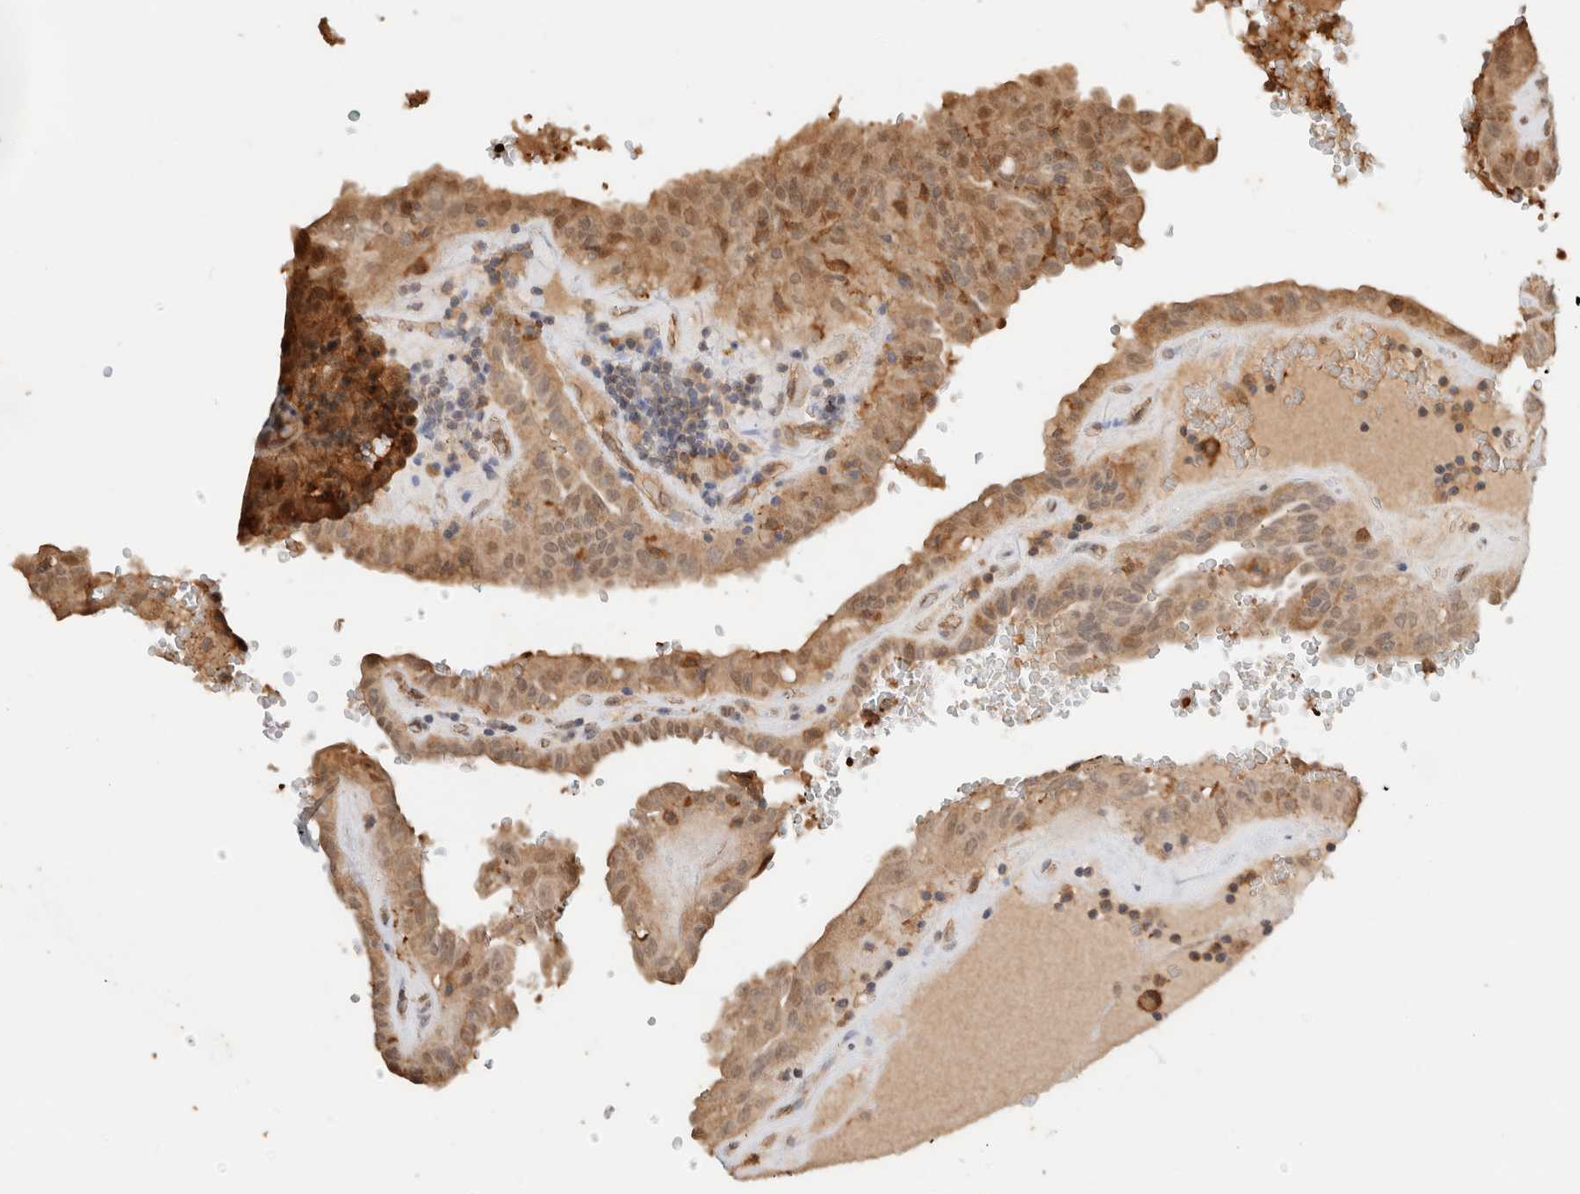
{"staining": {"intensity": "moderate", "quantity": ">75%", "location": "cytoplasmic/membranous,nuclear"}, "tissue": "thyroid cancer", "cell_type": "Tumor cells", "image_type": "cancer", "snomed": [{"axis": "morphology", "description": "Papillary adenocarcinoma, NOS"}, {"axis": "topography", "description": "Thyroid gland"}], "caption": "Protein analysis of thyroid papillary adenocarcinoma tissue demonstrates moderate cytoplasmic/membranous and nuclear positivity in approximately >75% of tumor cells.", "gene": "YWHAH", "patient": {"sex": "male", "age": 77}}